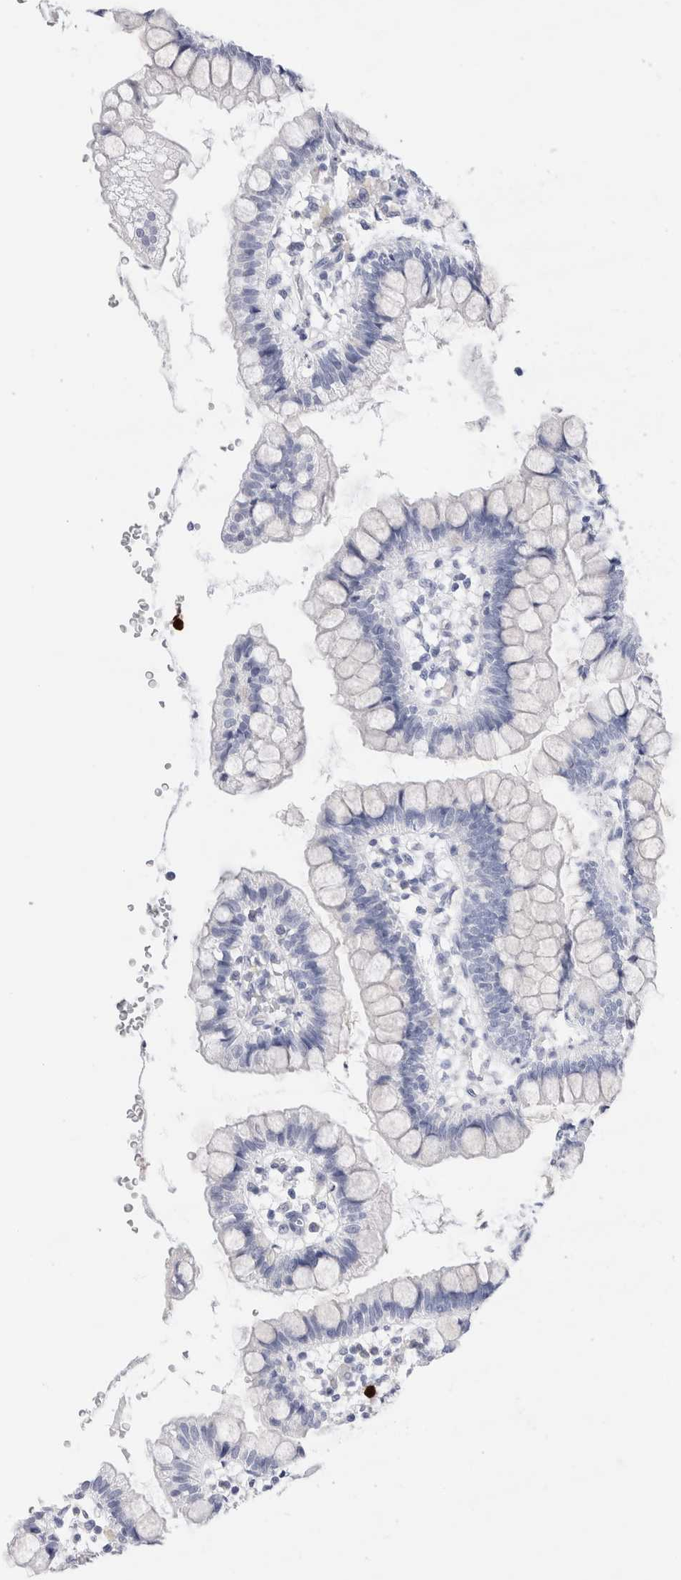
{"staining": {"intensity": "negative", "quantity": "none", "location": "none"}, "tissue": "small intestine", "cell_type": "Glandular cells", "image_type": "normal", "snomed": [{"axis": "morphology", "description": "Normal tissue, NOS"}, {"axis": "morphology", "description": "Developmental malformation"}, {"axis": "topography", "description": "Small intestine"}], "caption": "The histopathology image shows no significant staining in glandular cells of small intestine.", "gene": "SLC10A5", "patient": {"sex": "male"}}